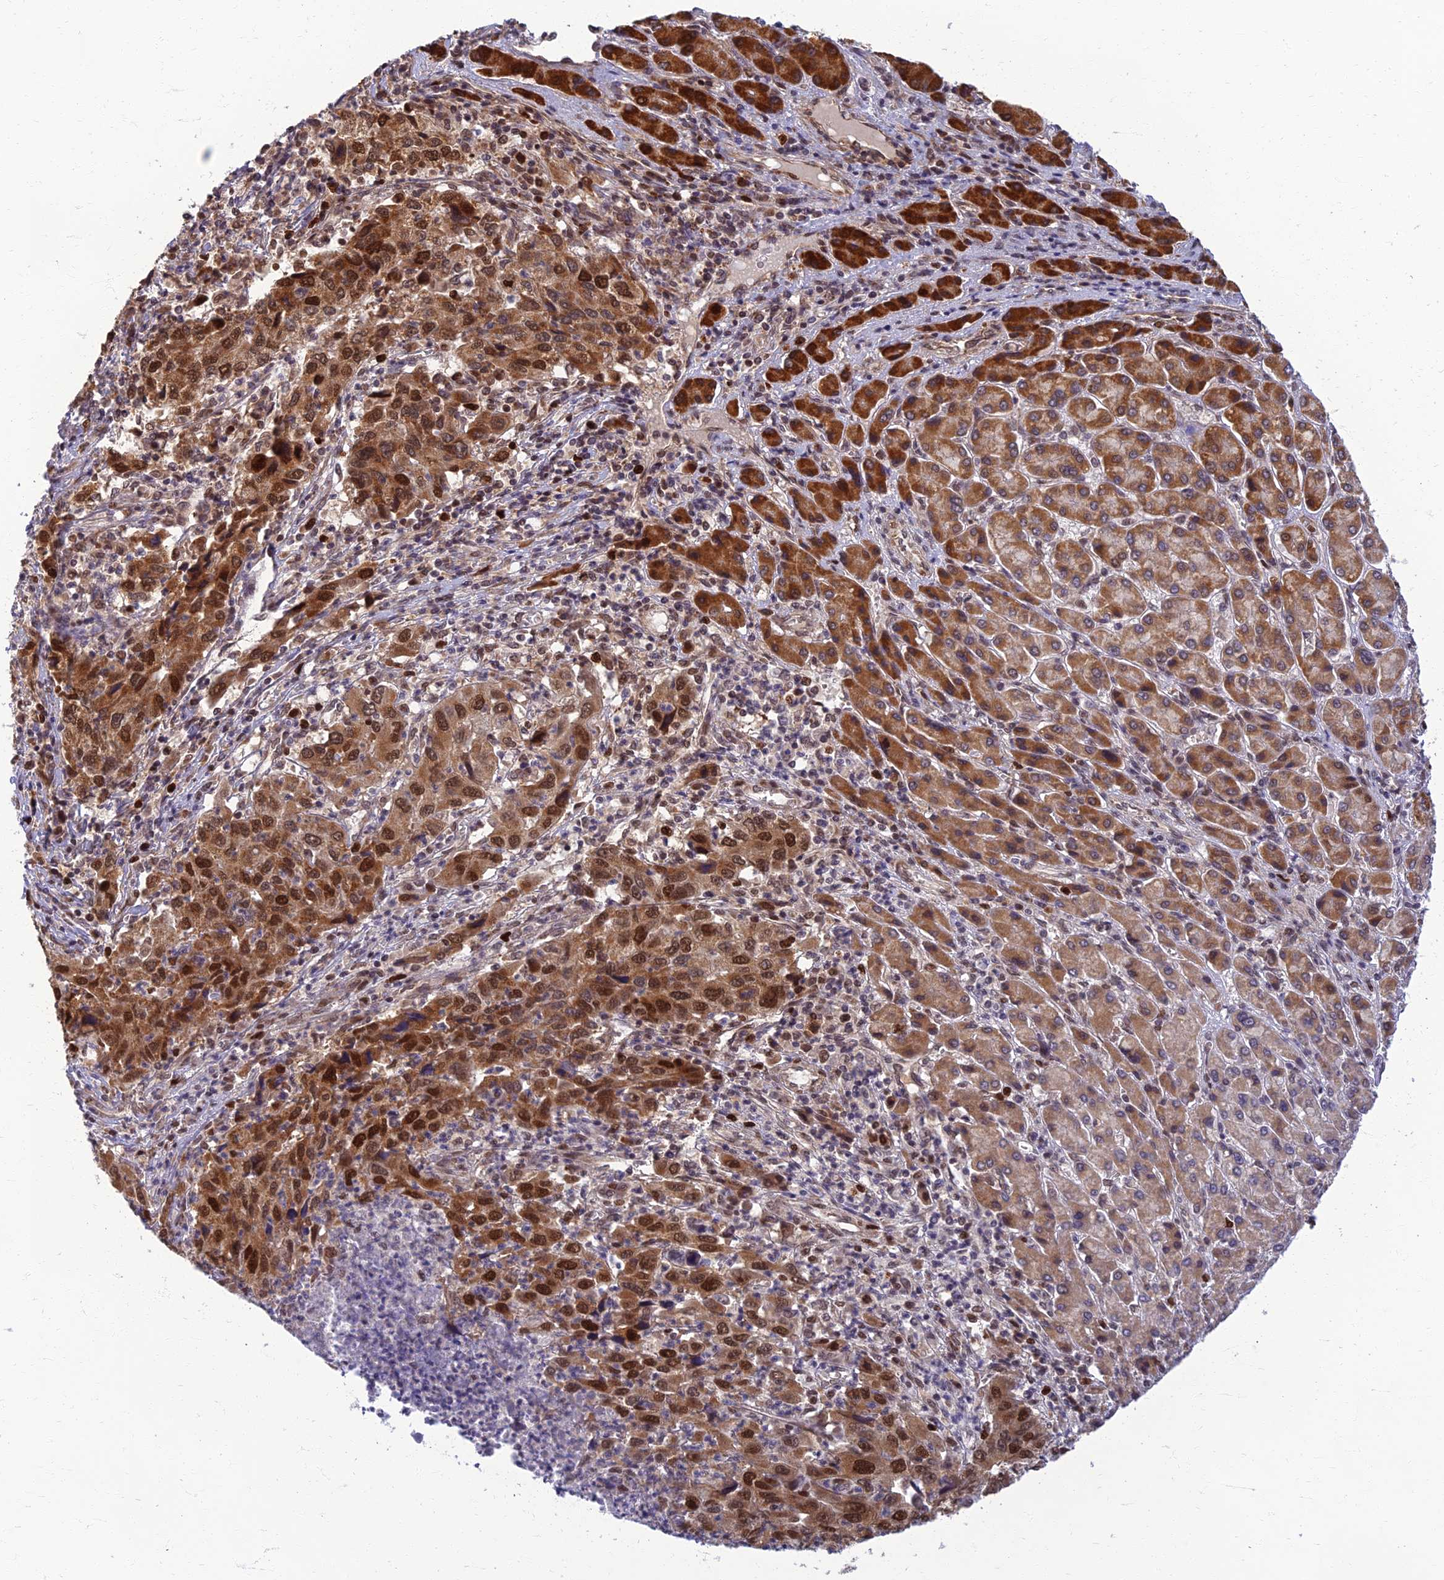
{"staining": {"intensity": "strong", "quantity": ">75%", "location": "cytoplasmic/membranous,nuclear"}, "tissue": "liver cancer", "cell_type": "Tumor cells", "image_type": "cancer", "snomed": [{"axis": "morphology", "description": "Carcinoma, Hepatocellular, NOS"}, {"axis": "topography", "description": "Liver"}], "caption": "Immunohistochemistry (IHC) (DAB) staining of liver cancer (hepatocellular carcinoma) displays strong cytoplasmic/membranous and nuclear protein positivity in approximately >75% of tumor cells.", "gene": "EARS2", "patient": {"sex": "male", "age": 63}}